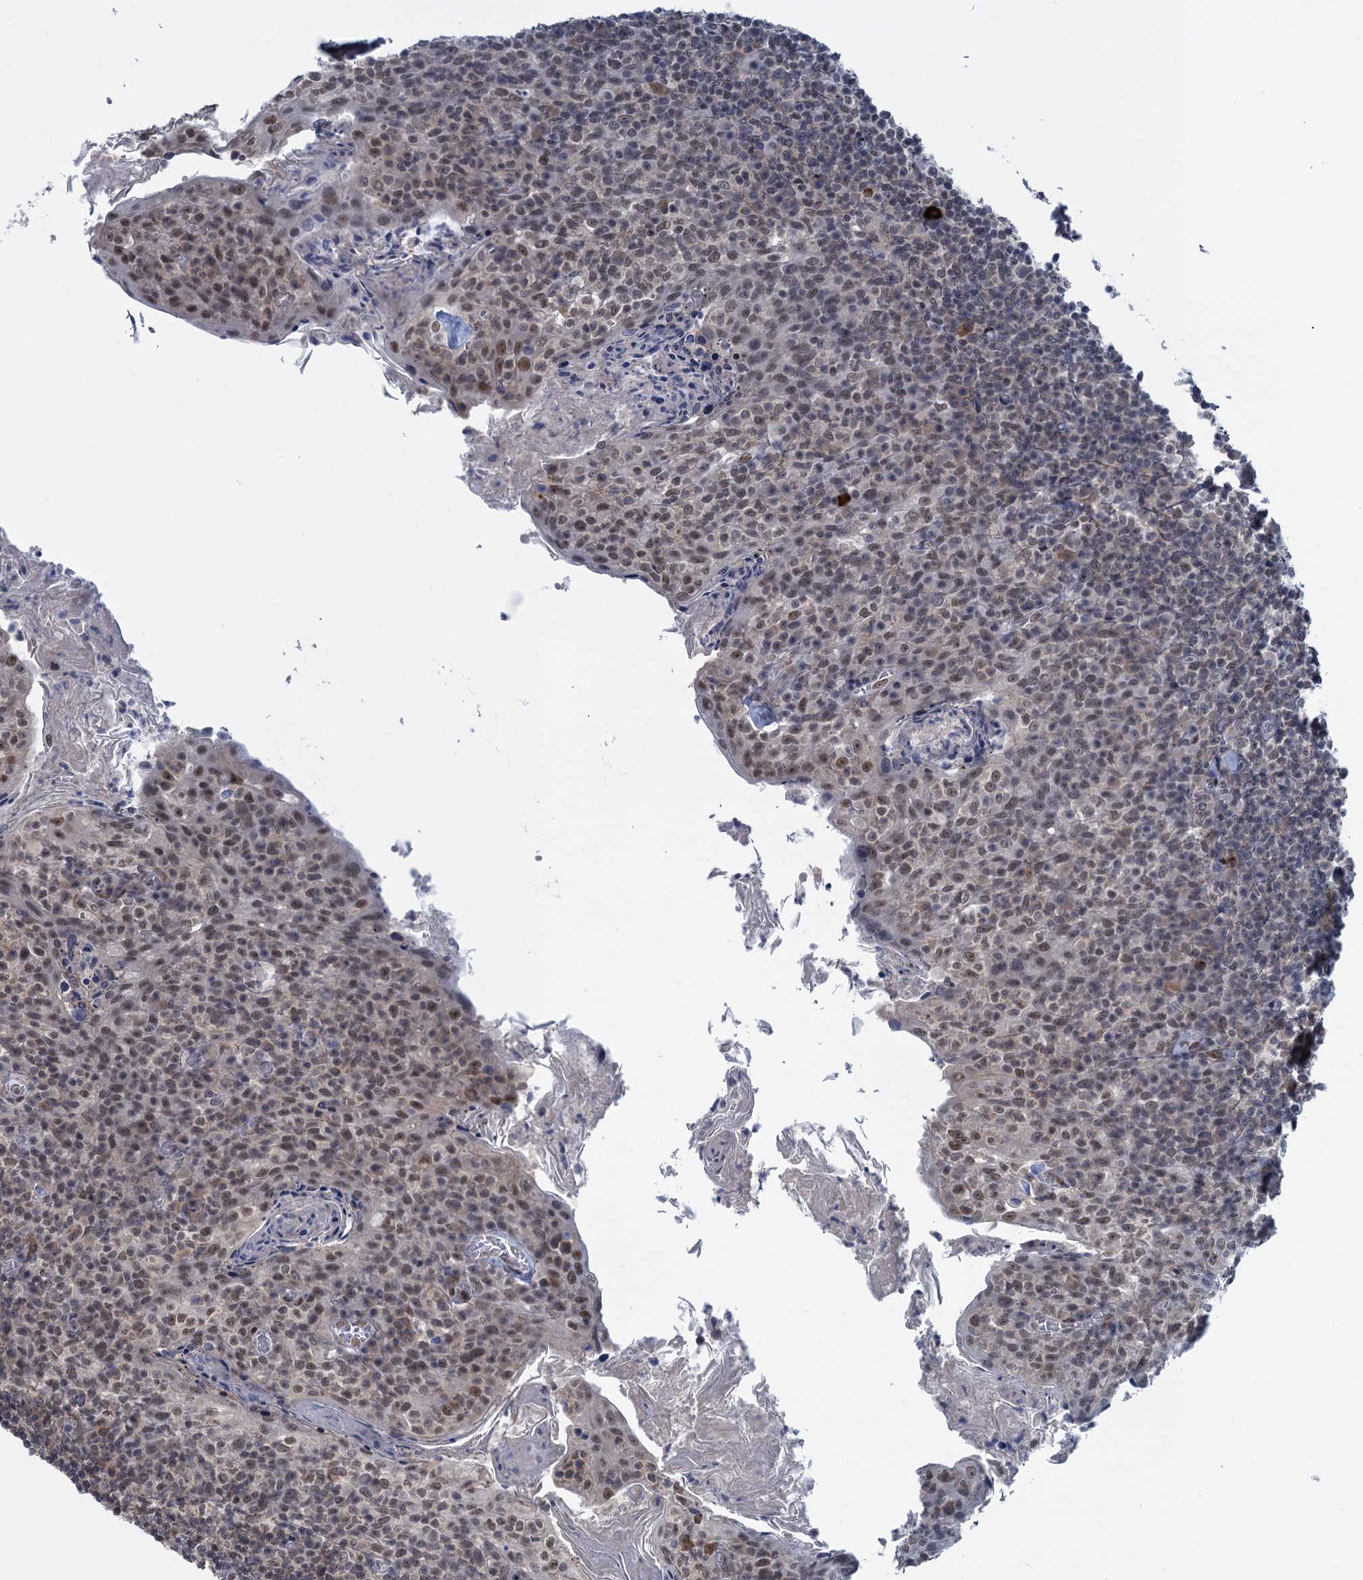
{"staining": {"intensity": "moderate", "quantity": ">75%", "location": "nuclear"}, "tissue": "tonsil", "cell_type": "Germinal center cells", "image_type": "normal", "snomed": [{"axis": "morphology", "description": "Normal tissue, NOS"}, {"axis": "topography", "description": "Tonsil"}], "caption": "The histopathology image demonstrates immunohistochemical staining of unremarkable tonsil. There is moderate nuclear positivity is present in about >75% of germinal center cells.", "gene": "SAE1", "patient": {"sex": "female", "age": 10}}